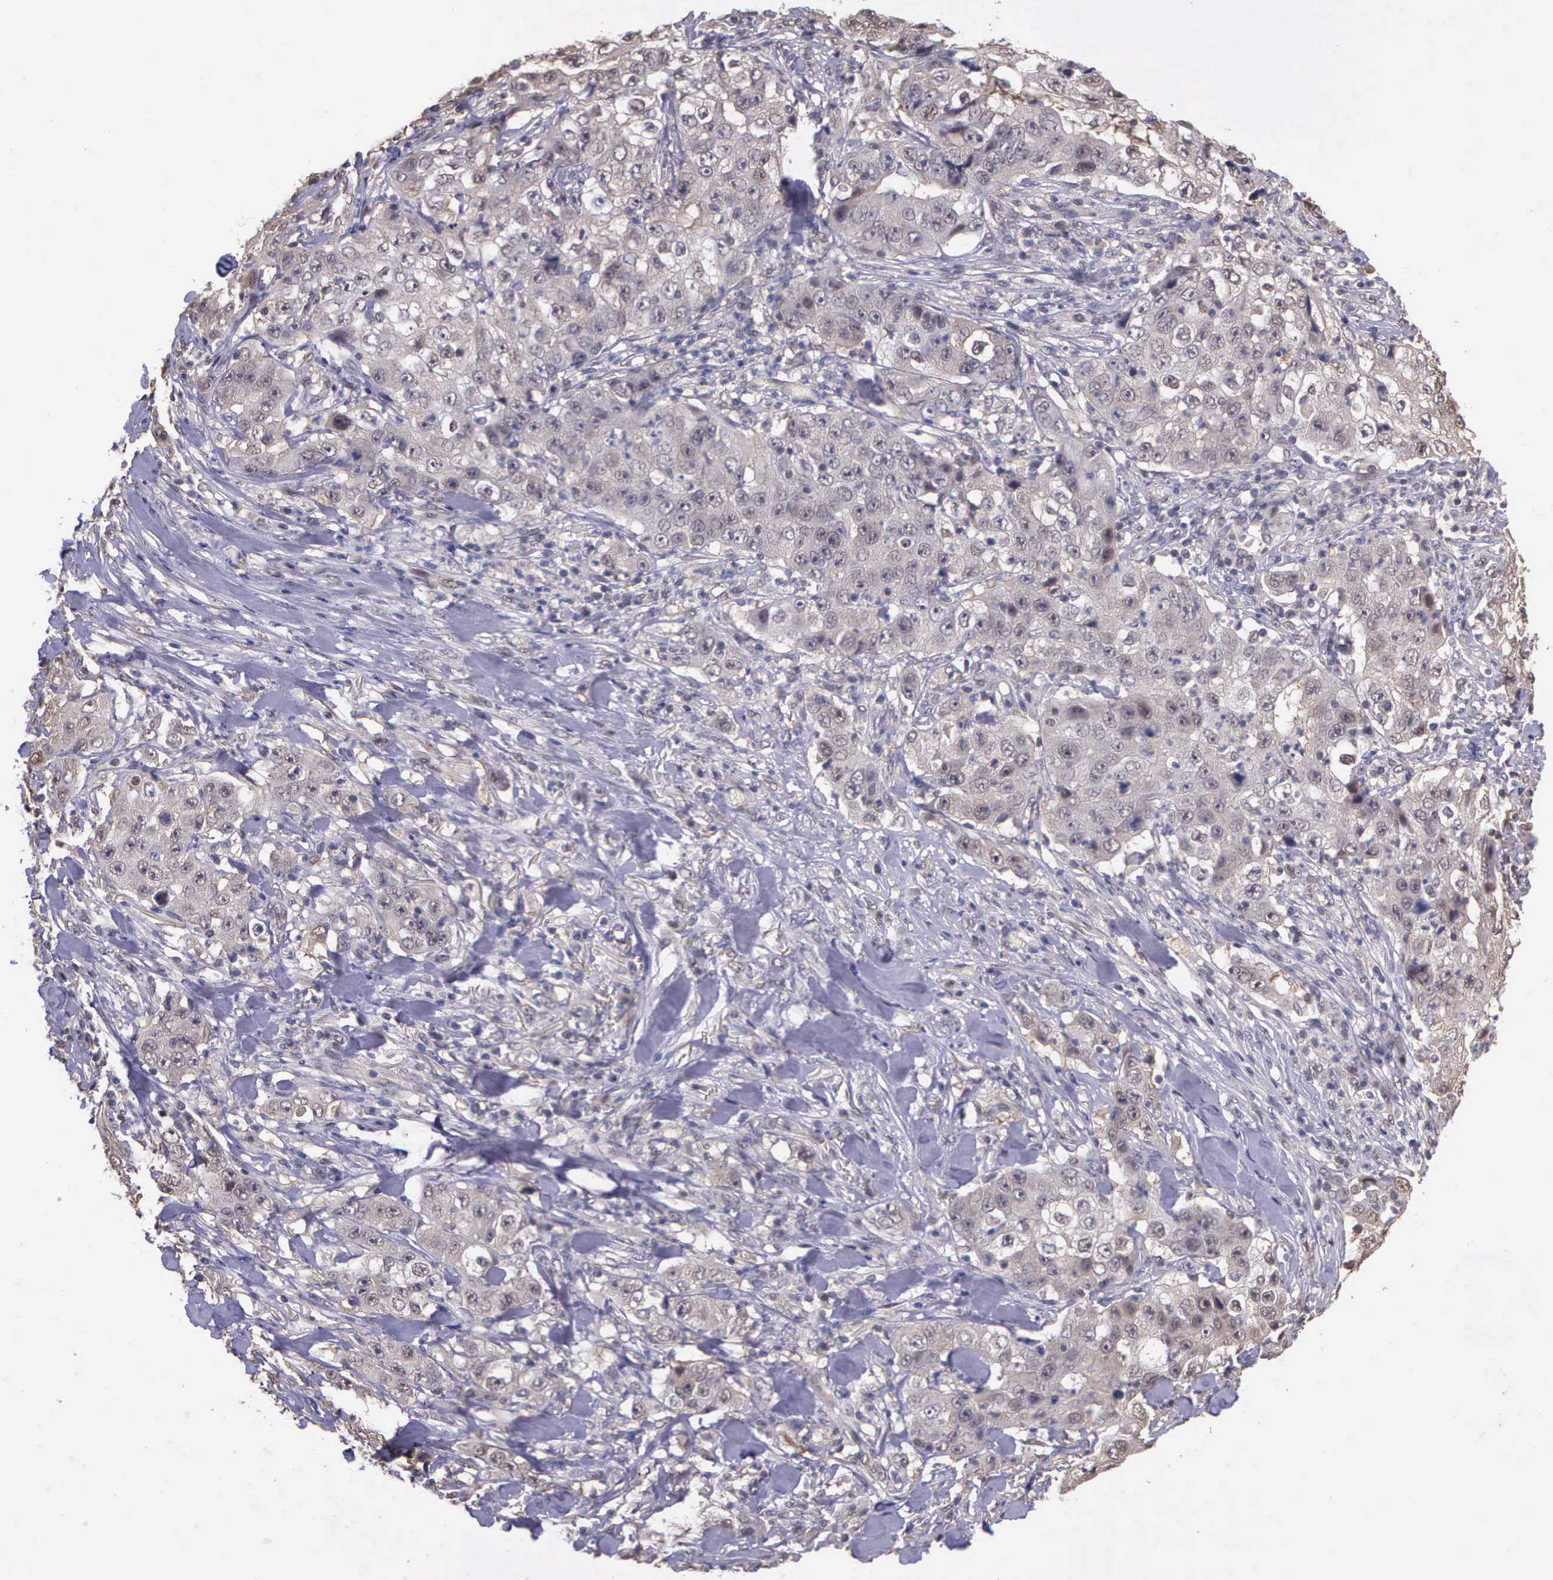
{"staining": {"intensity": "weak", "quantity": "<25%", "location": "cytoplasmic/membranous"}, "tissue": "lung cancer", "cell_type": "Tumor cells", "image_type": "cancer", "snomed": [{"axis": "morphology", "description": "Squamous cell carcinoma, NOS"}, {"axis": "topography", "description": "Lung"}], "caption": "Tumor cells show no significant expression in lung cancer (squamous cell carcinoma).", "gene": "PSMC1", "patient": {"sex": "male", "age": 64}}